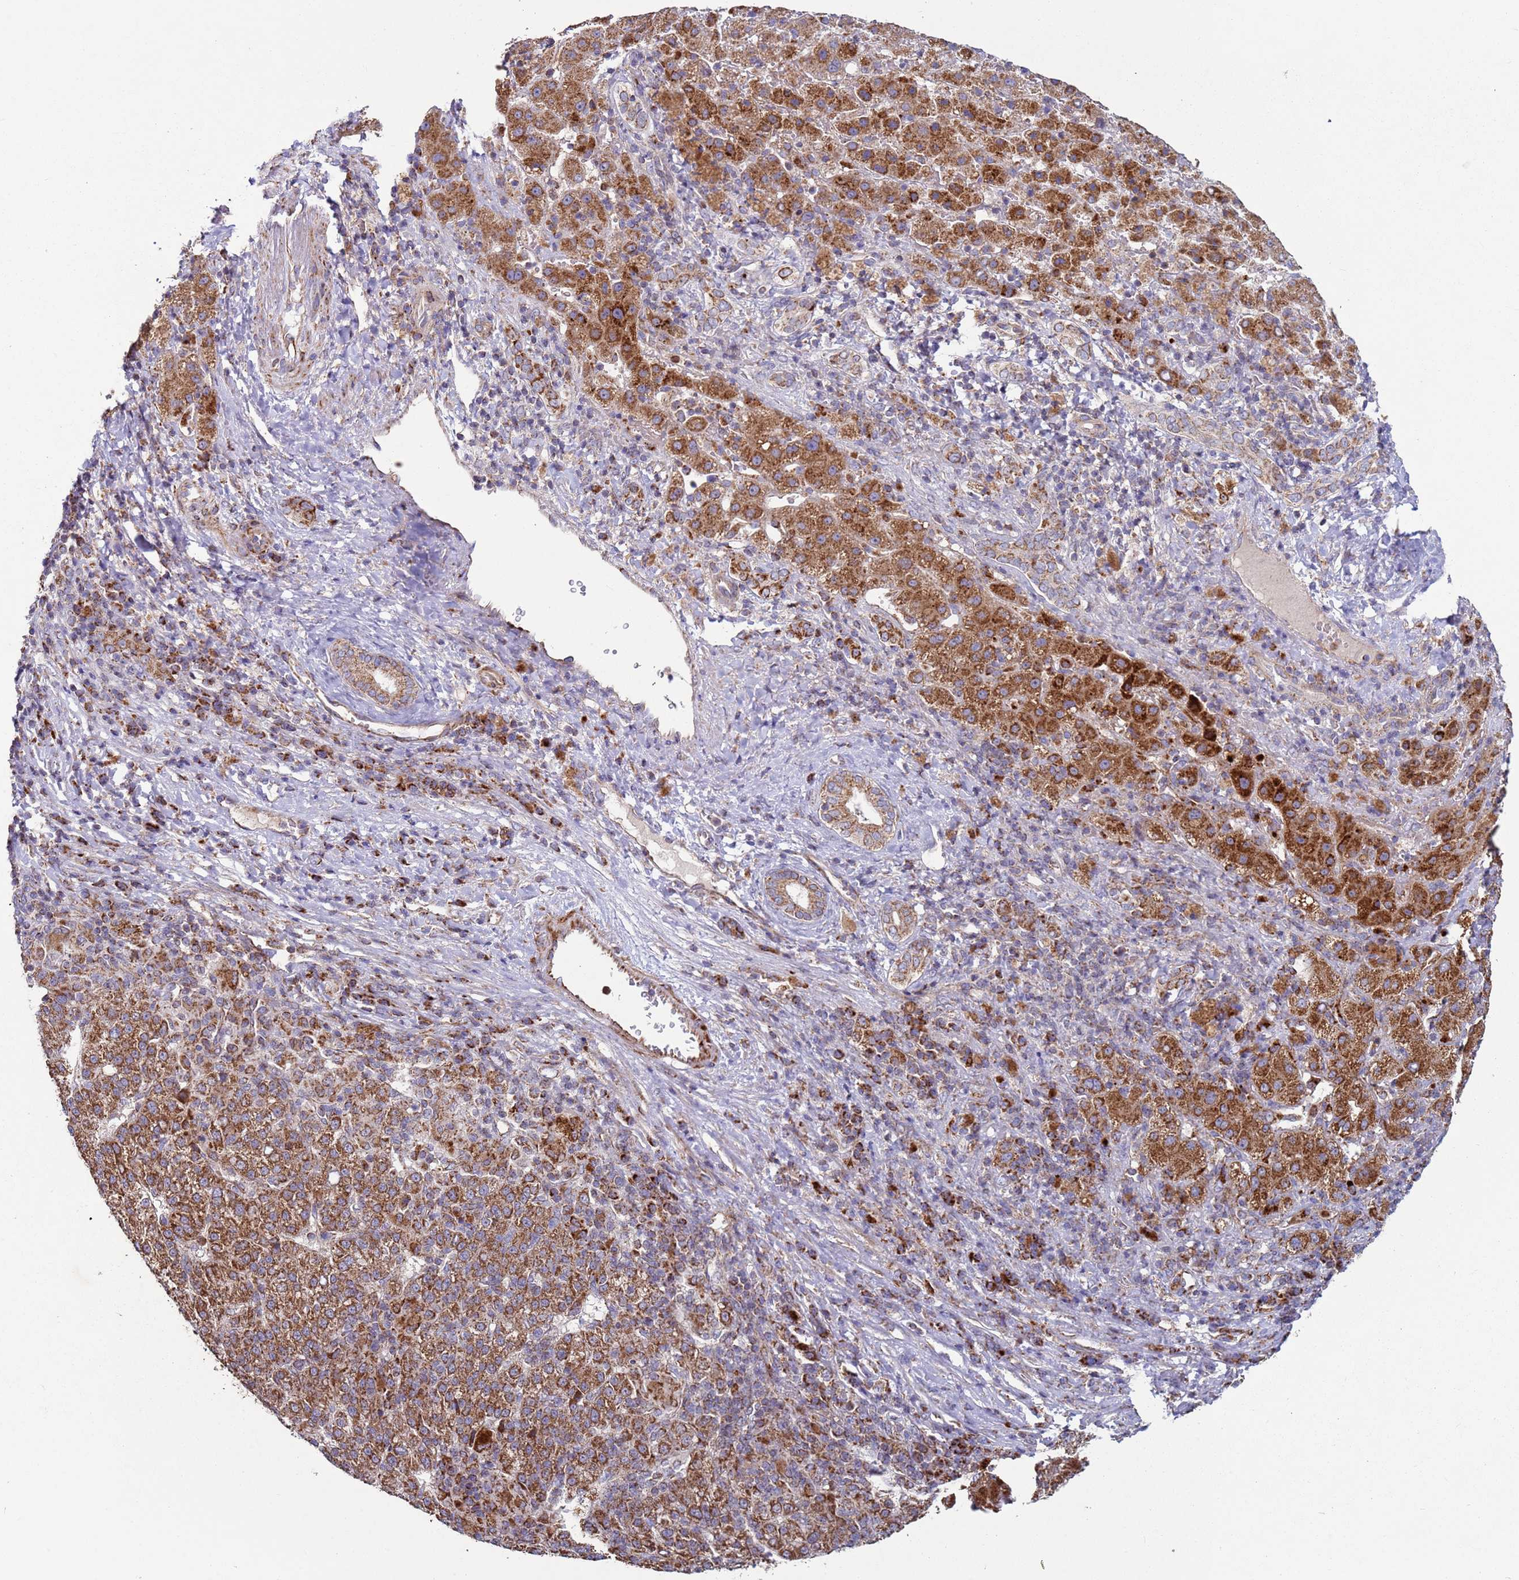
{"staining": {"intensity": "moderate", "quantity": ">75%", "location": "cytoplasmic/membranous"}, "tissue": "liver cancer", "cell_type": "Tumor cells", "image_type": "cancer", "snomed": [{"axis": "morphology", "description": "Carcinoma, Hepatocellular, NOS"}, {"axis": "topography", "description": "Liver"}], "caption": "The micrograph demonstrates immunohistochemical staining of liver cancer (hepatocellular carcinoma). There is moderate cytoplasmic/membranous expression is identified in approximately >75% of tumor cells.", "gene": "FBXO33", "patient": {"sex": "female", "age": 58}}